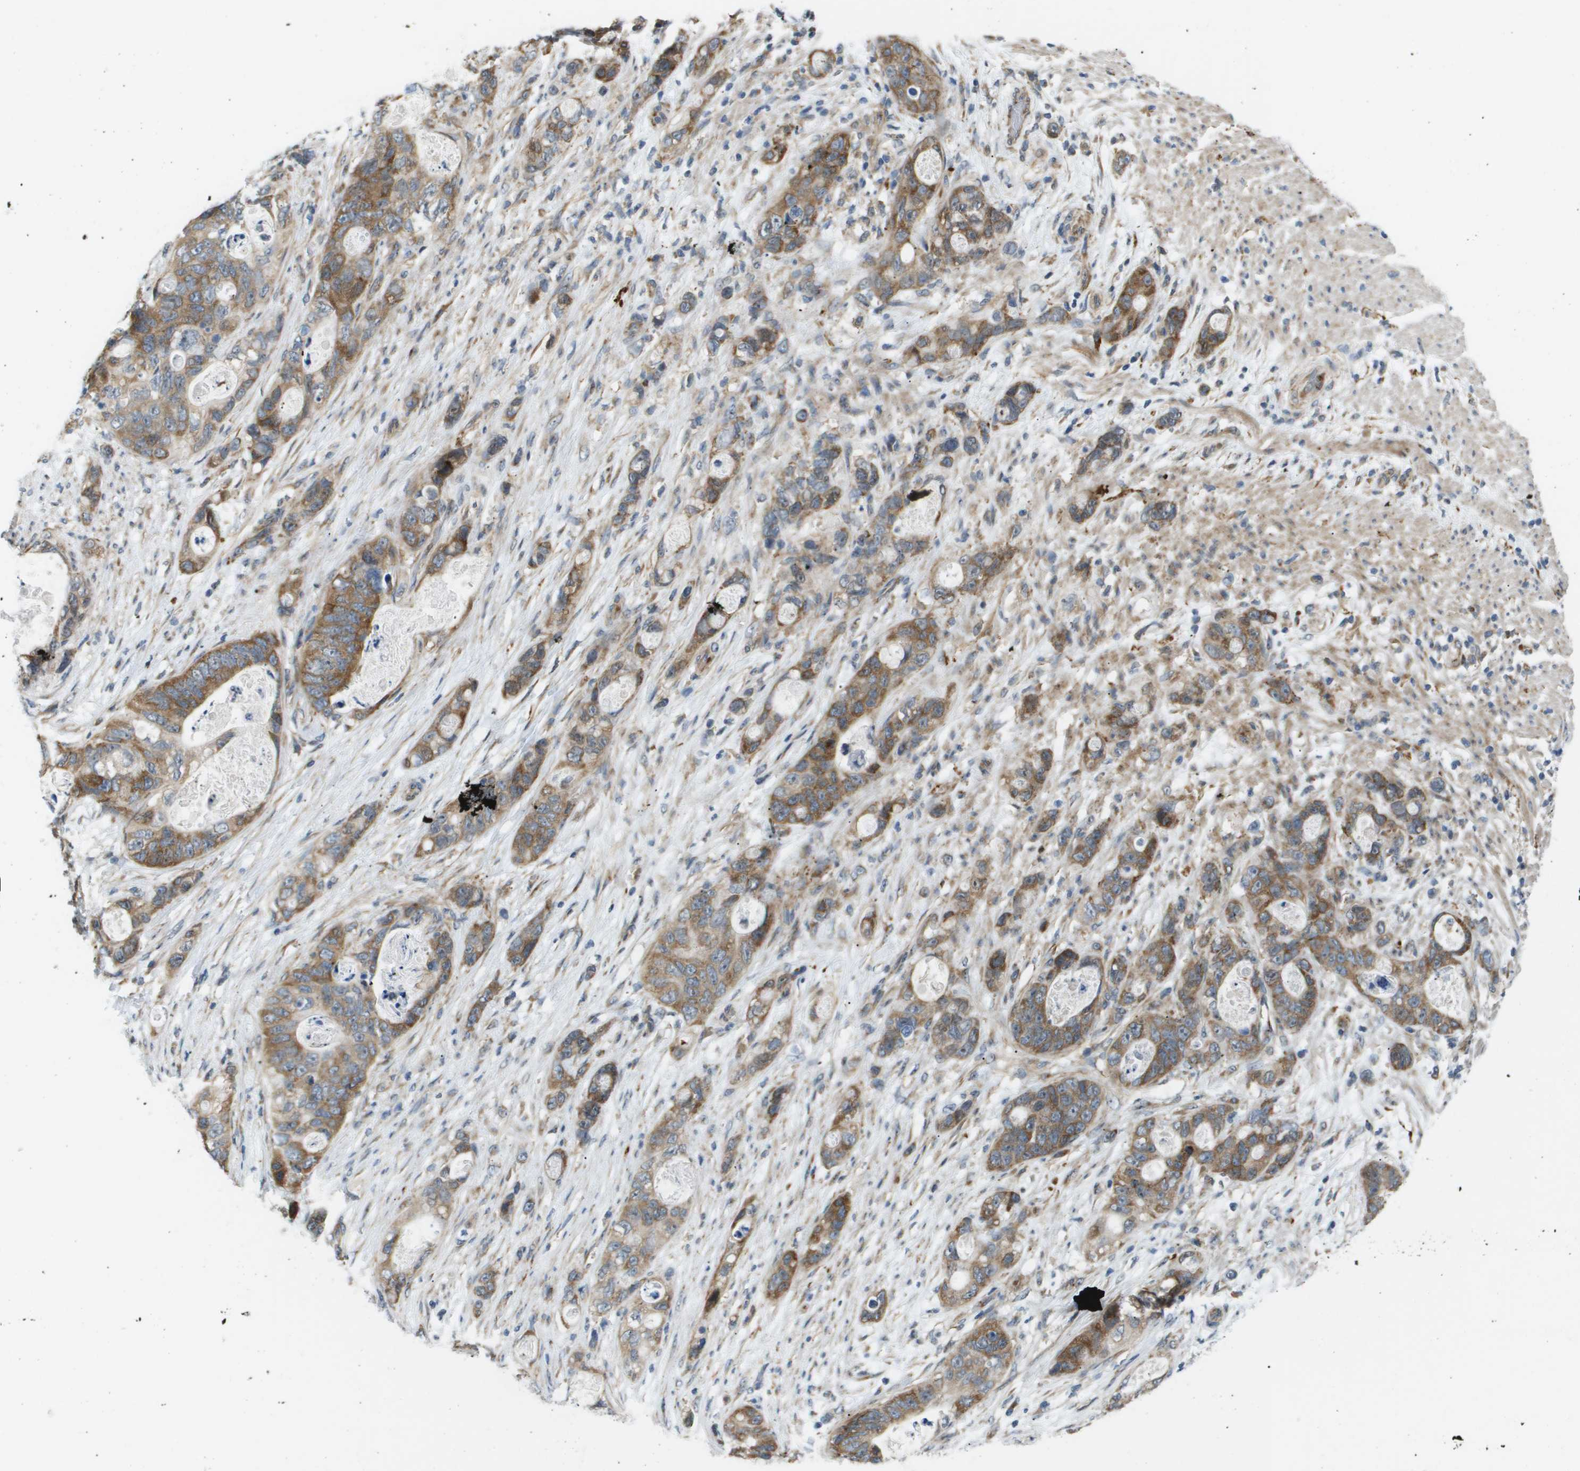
{"staining": {"intensity": "moderate", "quantity": ">75%", "location": "cytoplasmic/membranous"}, "tissue": "stomach cancer", "cell_type": "Tumor cells", "image_type": "cancer", "snomed": [{"axis": "morphology", "description": "Normal tissue, NOS"}, {"axis": "morphology", "description": "Adenocarcinoma, NOS"}, {"axis": "topography", "description": "Stomach"}], "caption": "There is medium levels of moderate cytoplasmic/membranous expression in tumor cells of stomach adenocarcinoma, as demonstrated by immunohistochemical staining (brown color).", "gene": "OTUD5", "patient": {"sex": "female", "age": 89}}